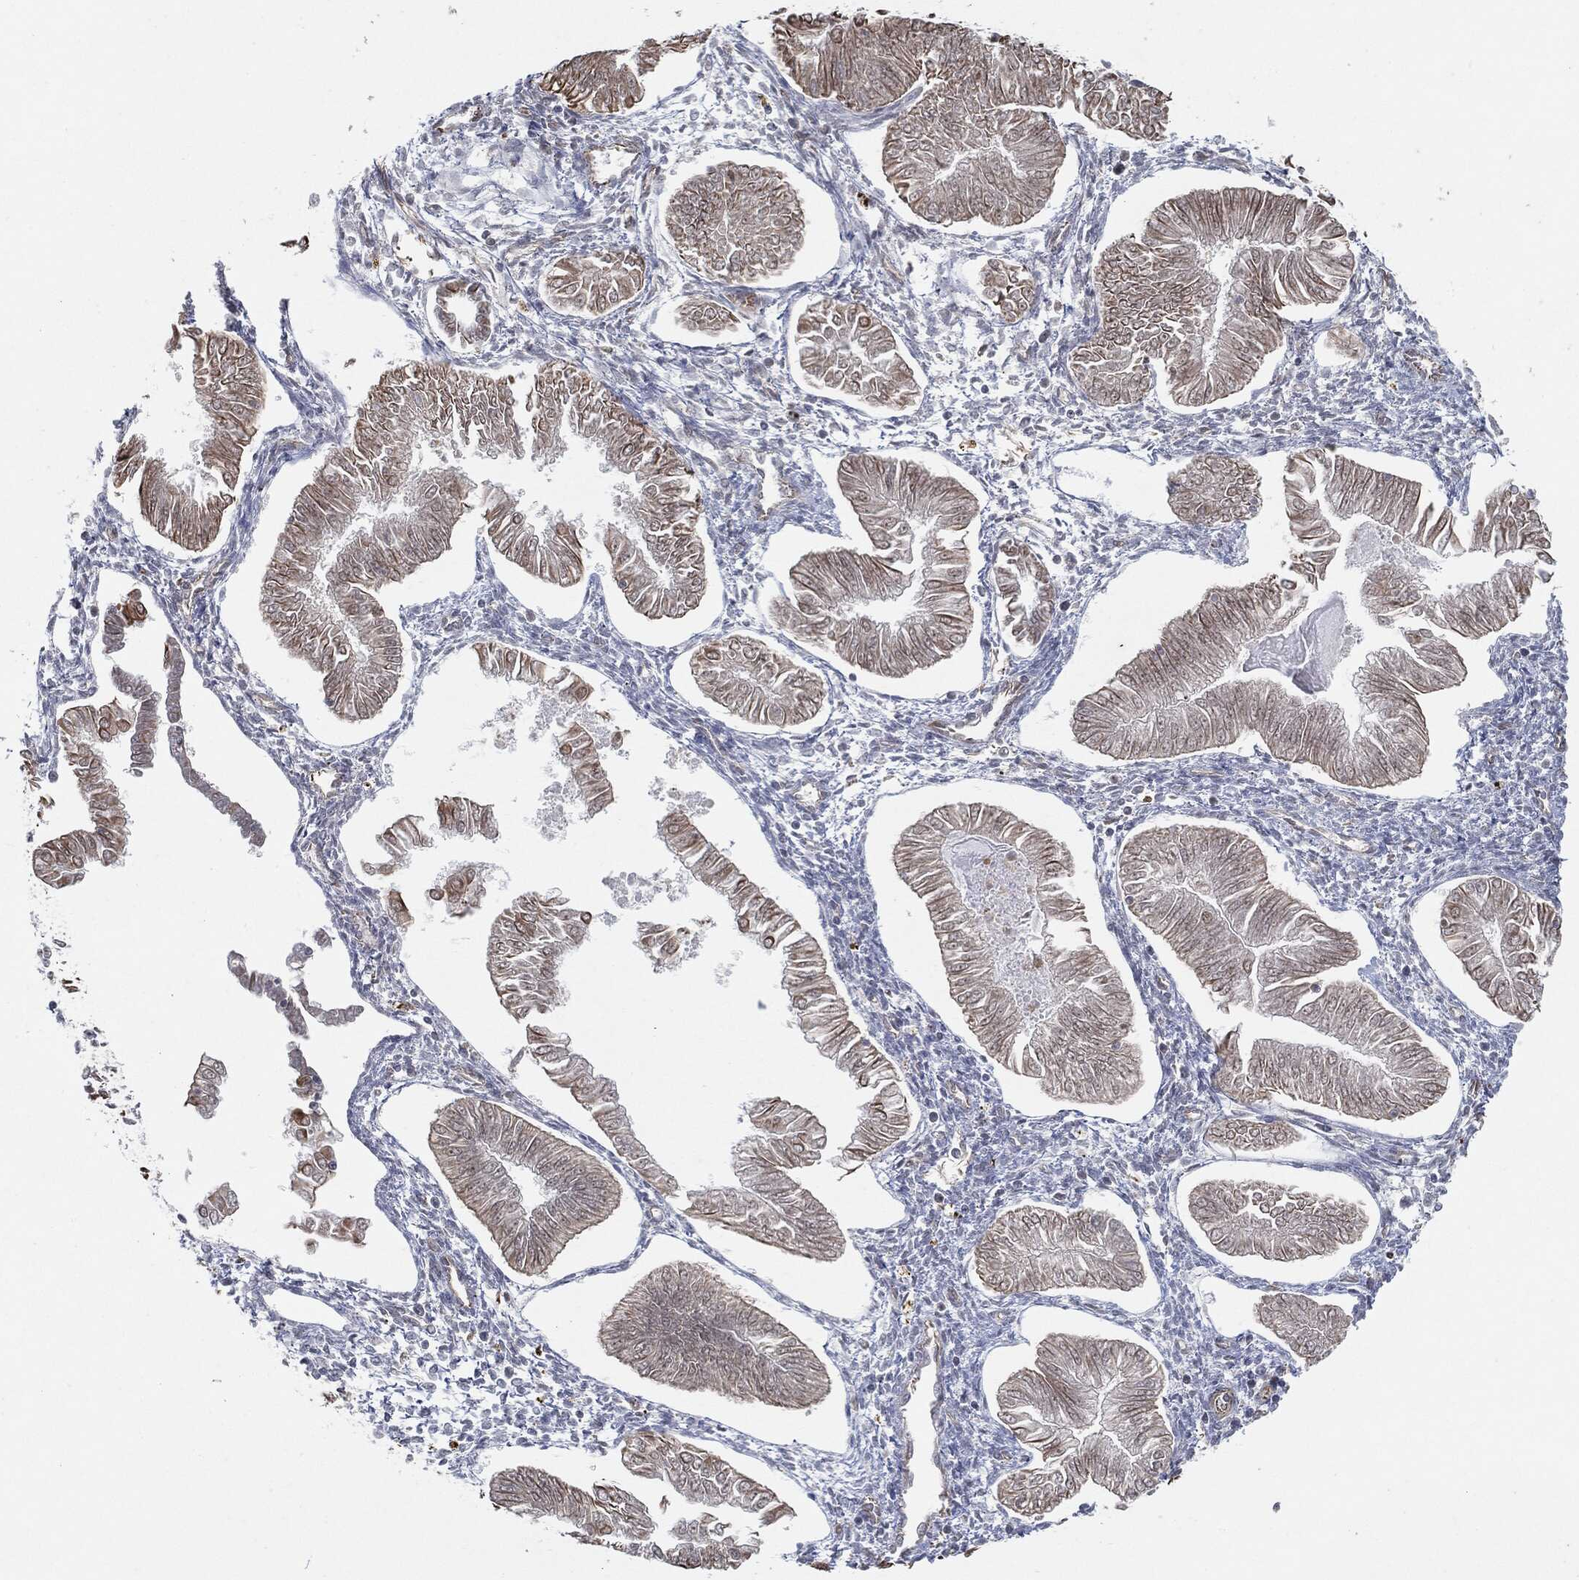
{"staining": {"intensity": "weak", "quantity": ">75%", "location": "cytoplasmic/membranous"}, "tissue": "endometrial cancer", "cell_type": "Tumor cells", "image_type": "cancer", "snomed": [{"axis": "morphology", "description": "Adenocarcinoma, NOS"}, {"axis": "topography", "description": "Endometrium"}], "caption": "The immunohistochemical stain shows weak cytoplasmic/membranous positivity in tumor cells of endometrial adenocarcinoma tissue.", "gene": "TP53RK", "patient": {"sex": "female", "age": 53}}